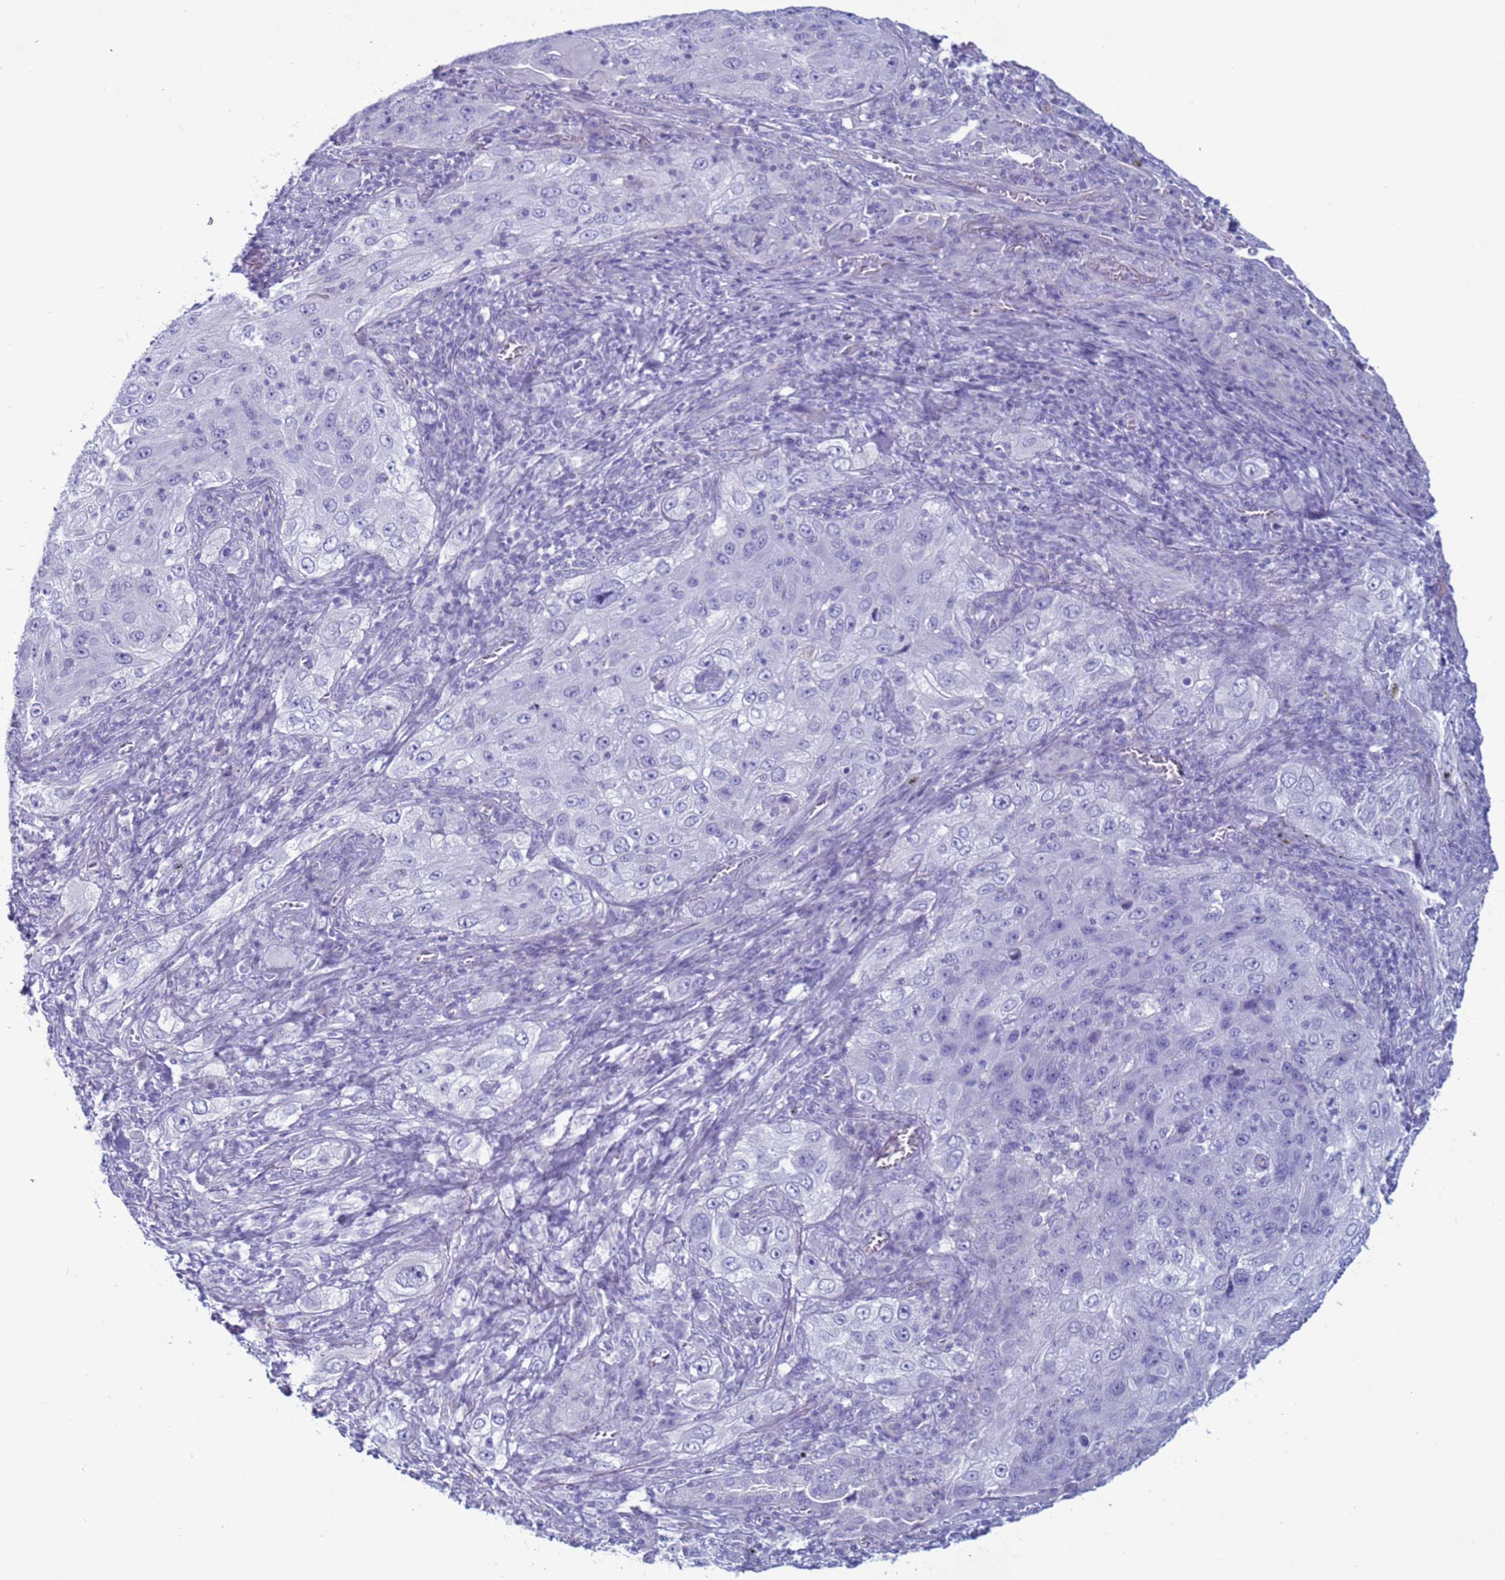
{"staining": {"intensity": "negative", "quantity": "none", "location": "none"}, "tissue": "lung cancer", "cell_type": "Tumor cells", "image_type": "cancer", "snomed": [{"axis": "morphology", "description": "Squamous cell carcinoma, NOS"}, {"axis": "topography", "description": "Lung"}], "caption": "DAB (3,3'-diaminobenzidine) immunohistochemical staining of lung cancer (squamous cell carcinoma) displays no significant expression in tumor cells.", "gene": "CST4", "patient": {"sex": "female", "age": 69}}